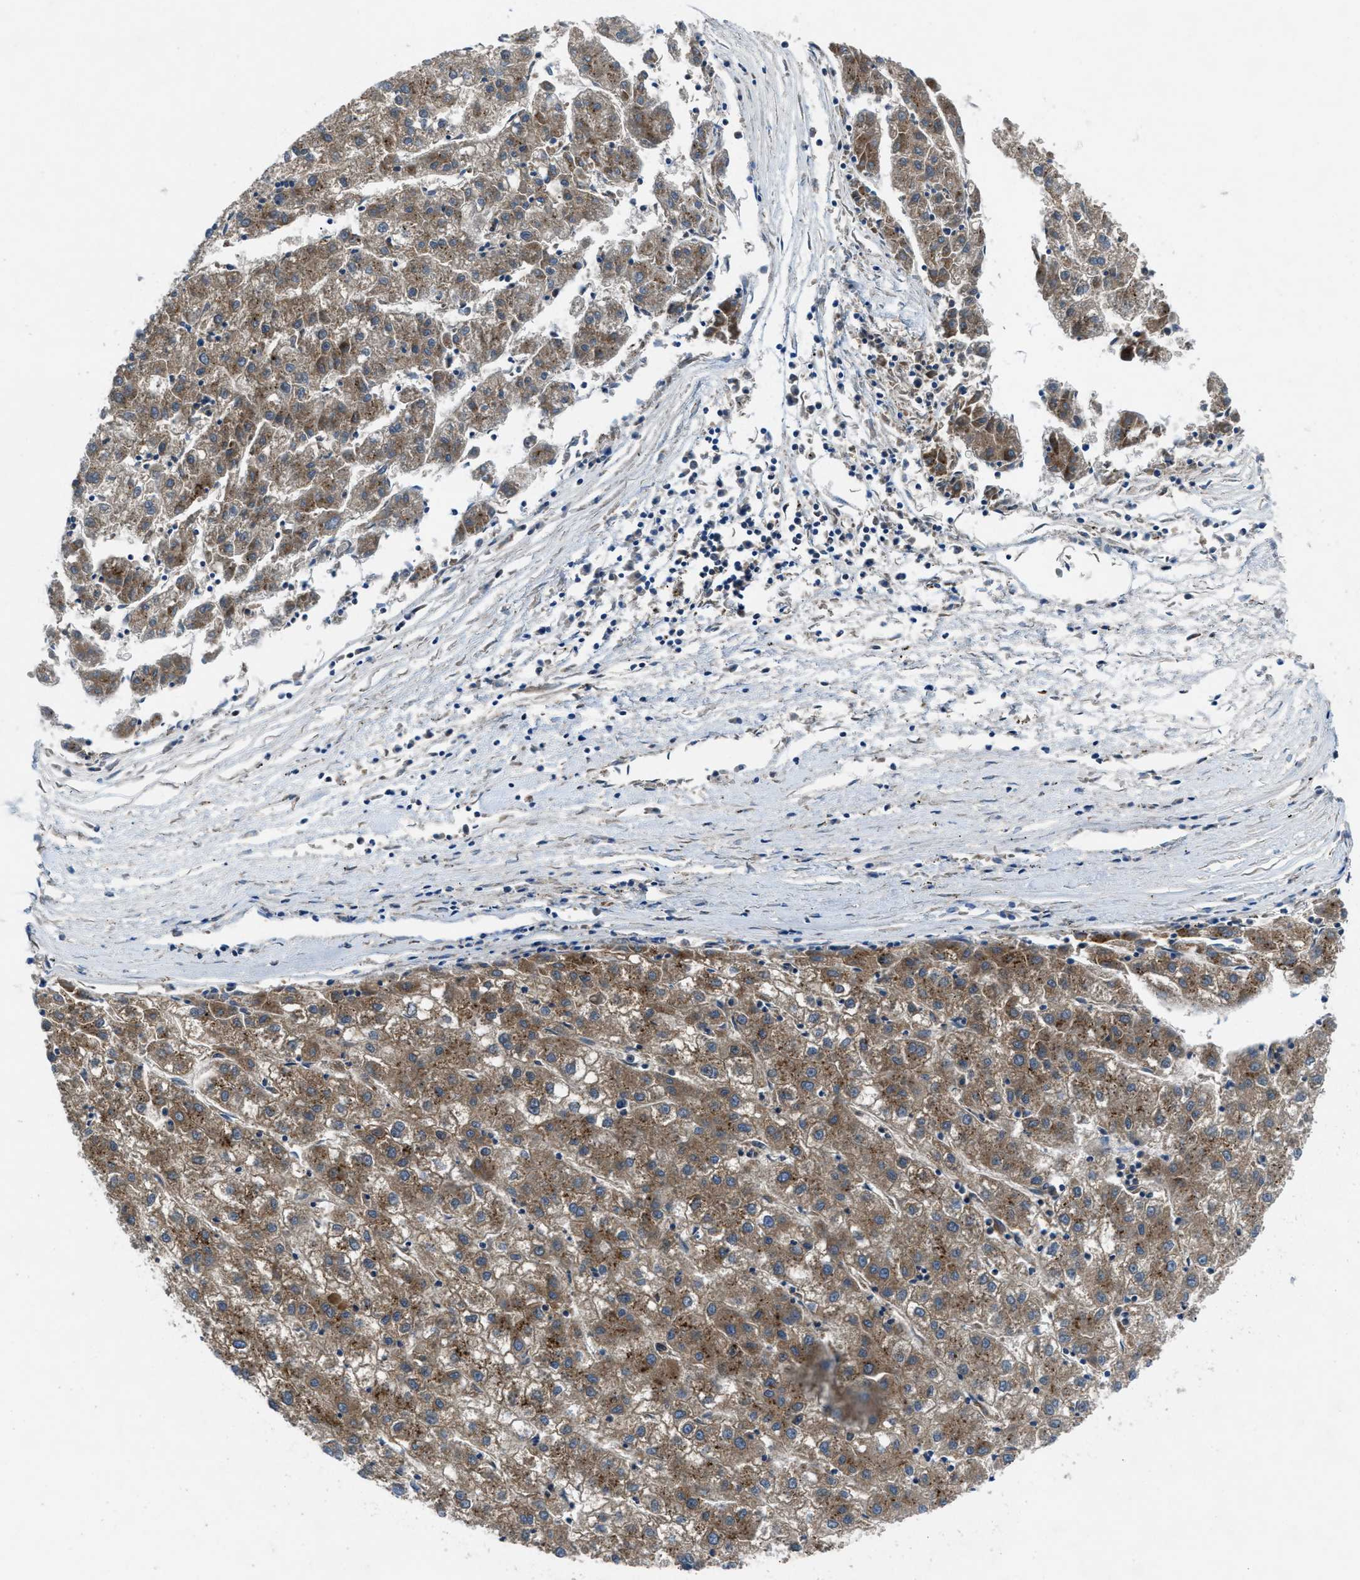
{"staining": {"intensity": "moderate", "quantity": ">75%", "location": "cytoplasmic/membranous"}, "tissue": "liver cancer", "cell_type": "Tumor cells", "image_type": "cancer", "snomed": [{"axis": "morphology", "description": "Carcinoma, Hepatocellular, NOS"}, {"axis": "topography", "description": "Liver"}], "caption": "A brown stain shows moderate cytoplasmic/membranous staining of a protein in liver cancer (hepatocellular carcinoma) tumor cells. (DAB (3,3'-diaminobenzidine) IHC with brightfield microscopy, high magnification).", "gene": "MAP3K20", "patient": {"sex": "male", "age": 72}}